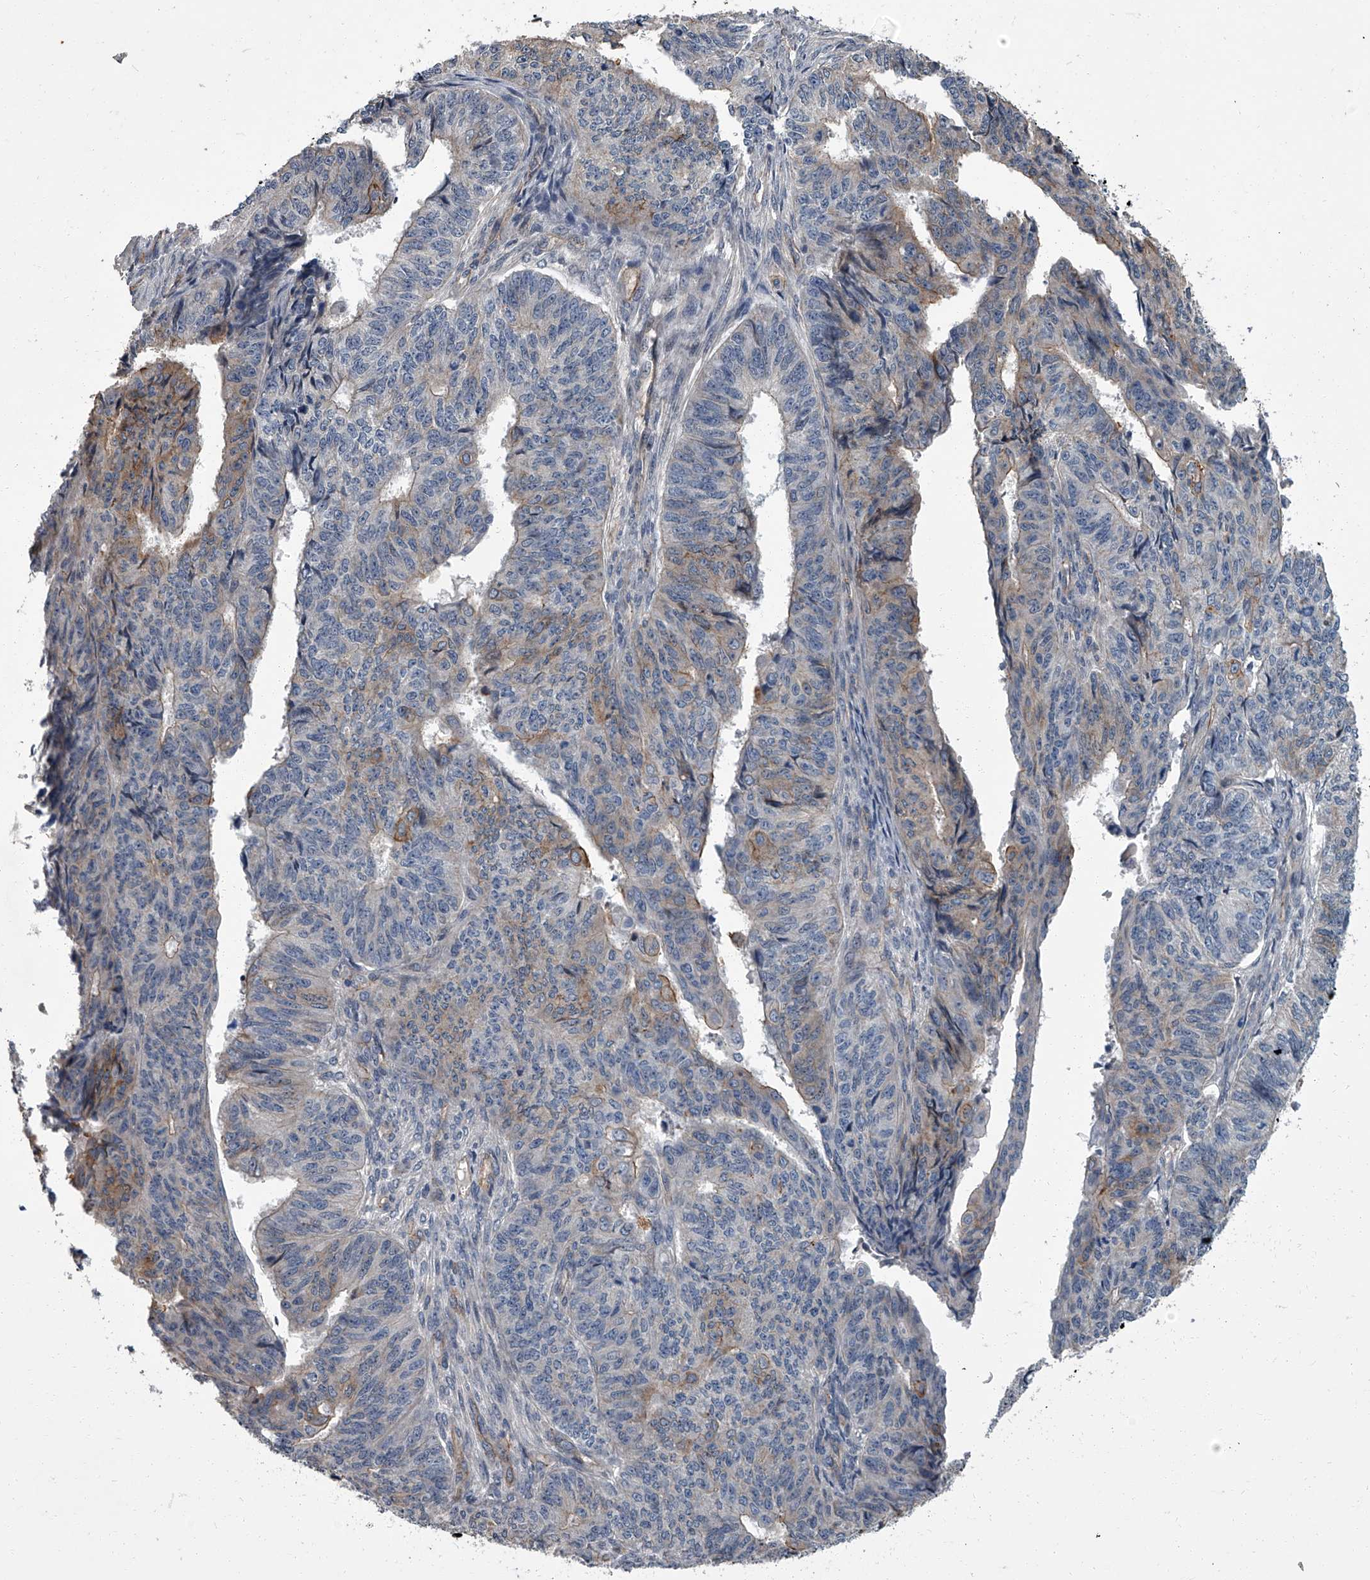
{"staining": {"intensity": "moderate", "quantity": "<25%", "location": "cytoplasmic/membranous"}, "tissue": "endometrial cancer", "cell_type": "Tumor cells", "image_type": "cancer", "snomed": [{"axis": "morphology", "description": "Adenocarcinoma, NOS"}, {"axis": "topography", "description": "Endometrium"}], "caption": "Immunohistochemical staining of adenocarcinoma (endometrial) demonstrates moderate cytoplasmic/membranous protein positivity in approximately <25% of tumor cells.", "gene": "SIRT4", "patient": {"sex": "female", "age": 32}}